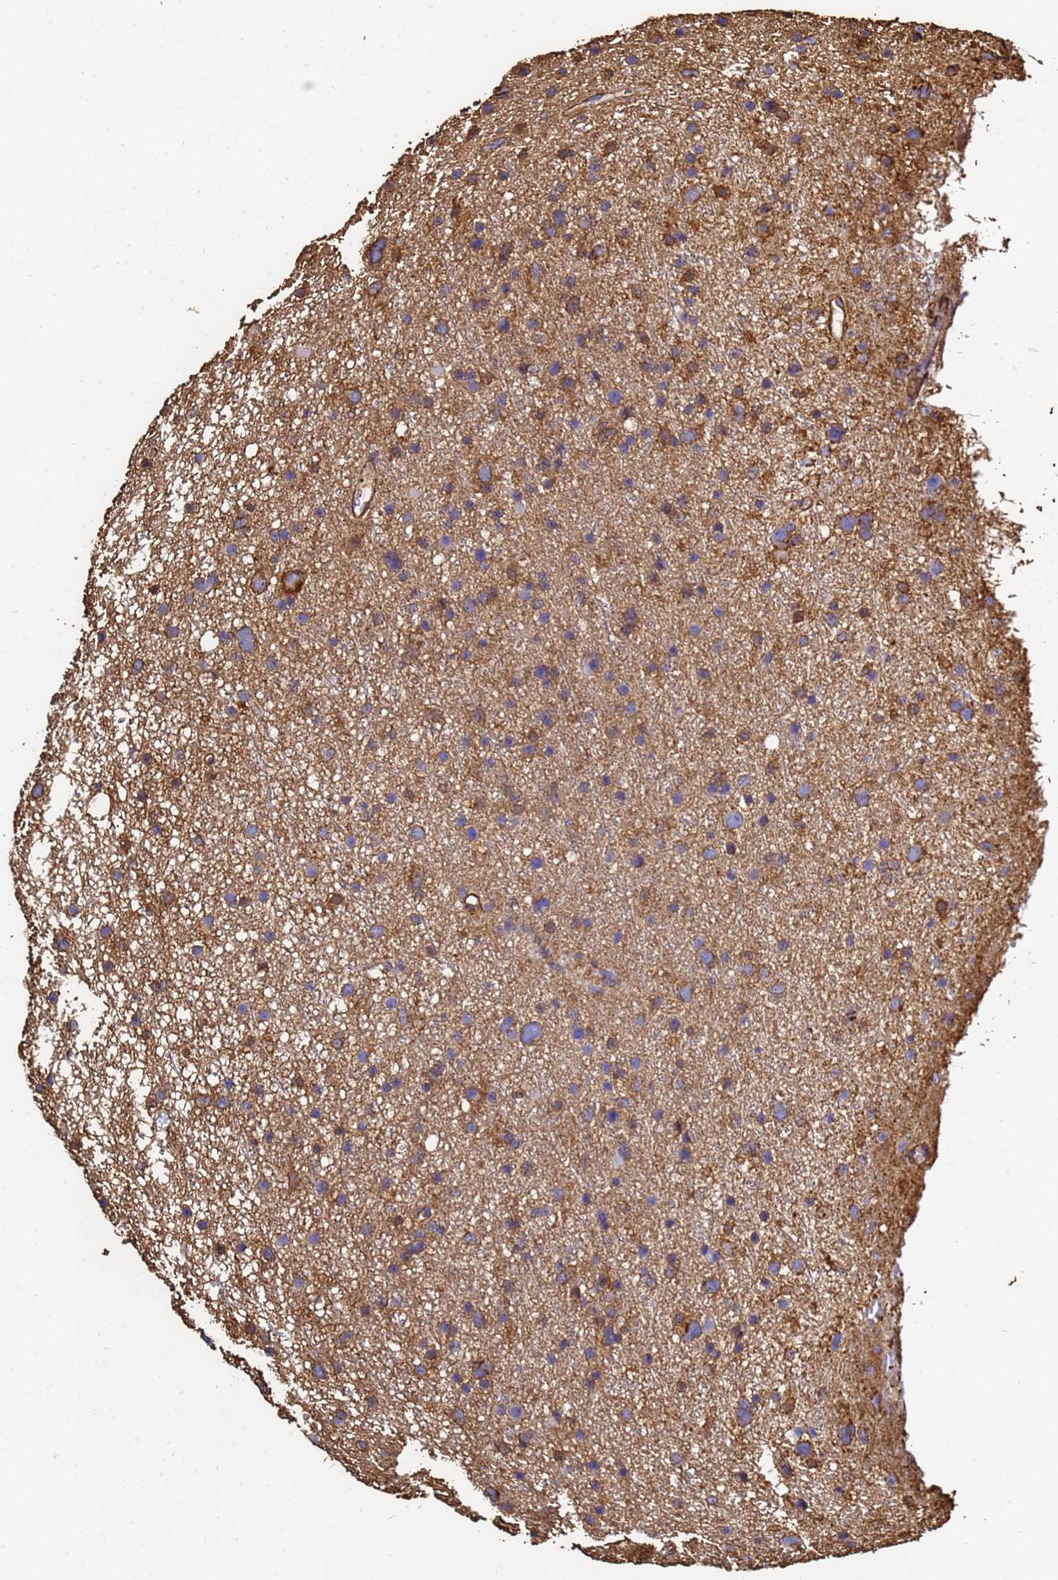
{"staining": {"intensity": "moderate", "quantity": ">75%", "location": "cytoplasmic/membranous"}, "tissue": "glioma", "cell_type": "Tumor cells", "image_type": "cancer", "snomed": [{"axis": "morphology", "description": "Glioma, malignant, Low grade"}, {"axis": "topography", "description": "Cerebral cortex"}], "caption": "An image of human glioma stained for a protein reveals moderate cytoplasmic/membranous brown staining in tumor cells.", "gene": "ACTB", "patient": {"sex": "female", "age": 39}}